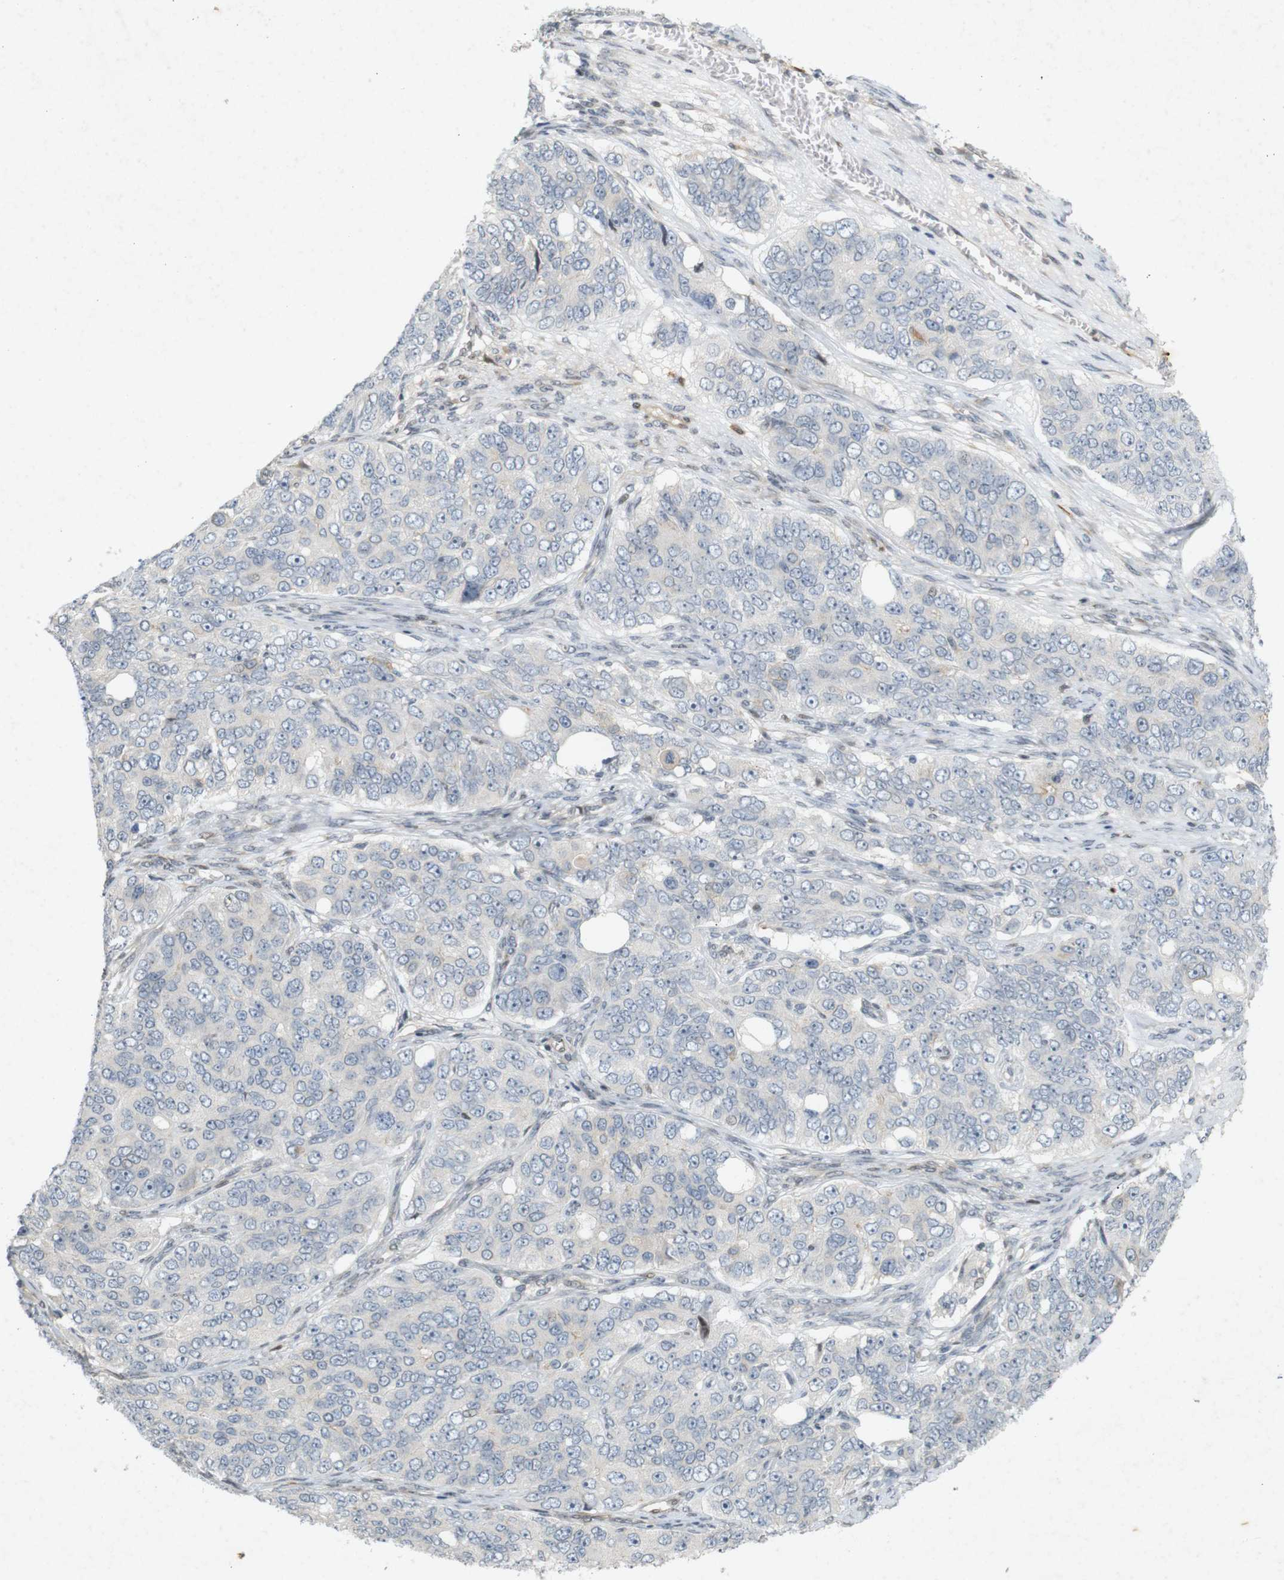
{"staining": {"intensity": "negative", "quantity": "none", "location": "none"}, "tissue": "ovarian cancer", "cell_type": "Tumor cells", "image_type": "cancer", "snomed": [{"axis": "morphology", "description": "Carcinoma, endometroid"}, {"axis": "topography", "description": "Ovary"}], "caption": "This histopathology image is of endometroid carcinoma (ovarian) stained with IHC to label a protein in brown with the nuclei are counter-stained blue. There is no expression in tumor cells.", "gene": "PPP1R14A", "patient": {"sex": "female", "age": 51}}